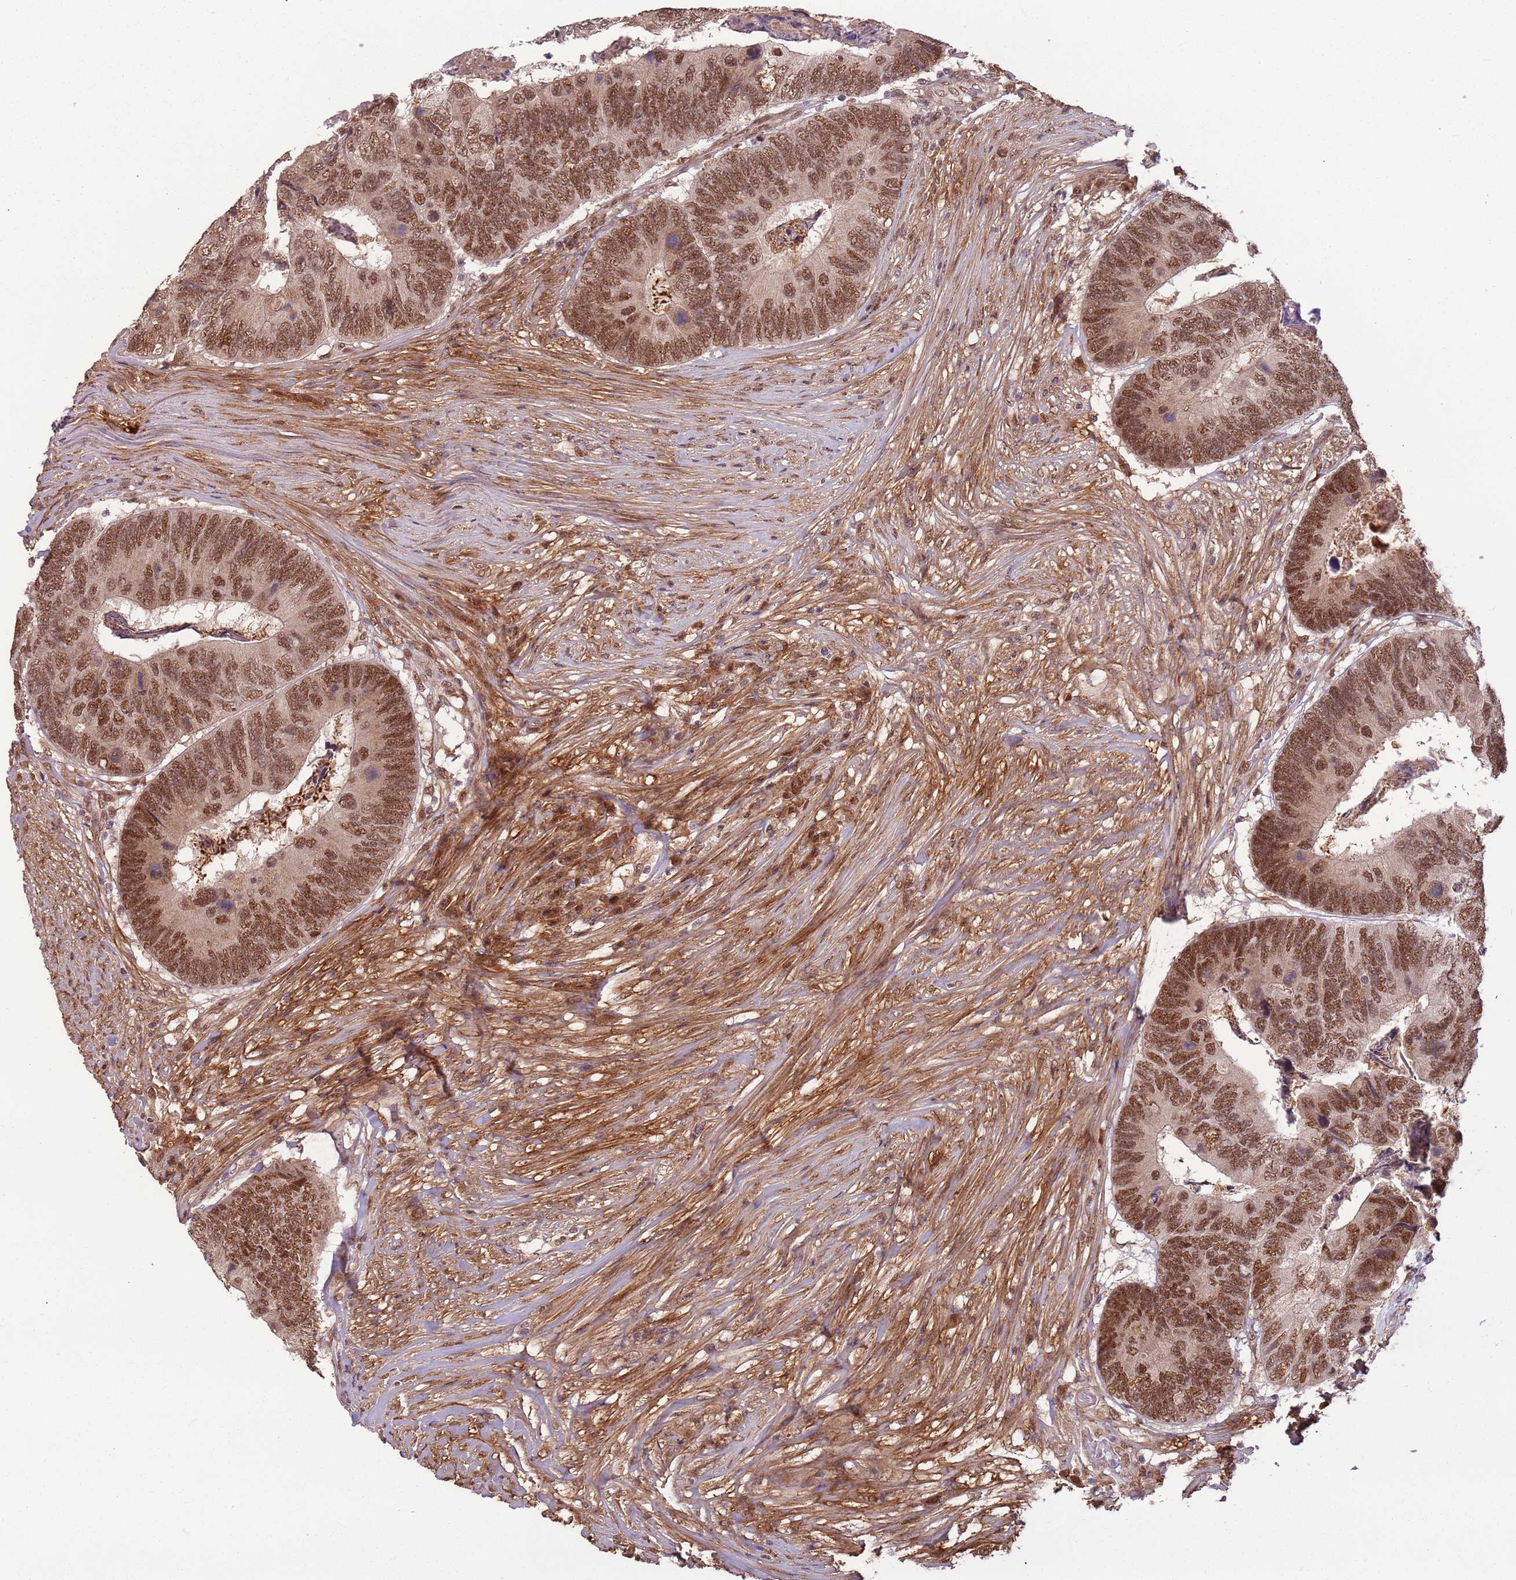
{"staining": {"intensity": "moderate", "quantity": ">75%", "location": "nuclear"}, "tissue": "colorectal cancer", "cell_type": "Tumor cells", "image_type": "cancer", "snomed": [{"axis": "morphology", "description": "Adenocarcinoma, NOS"}, {"axis": "topography", "description": "Colon"}], "caption": "Colorectal adenocarcinoma stained with a brown dye displays moderate nuclear positive staining in approximately >75% of tumor cells.", "gene": "POLR3H", "patient": {"sex": "female", "age": 67}}